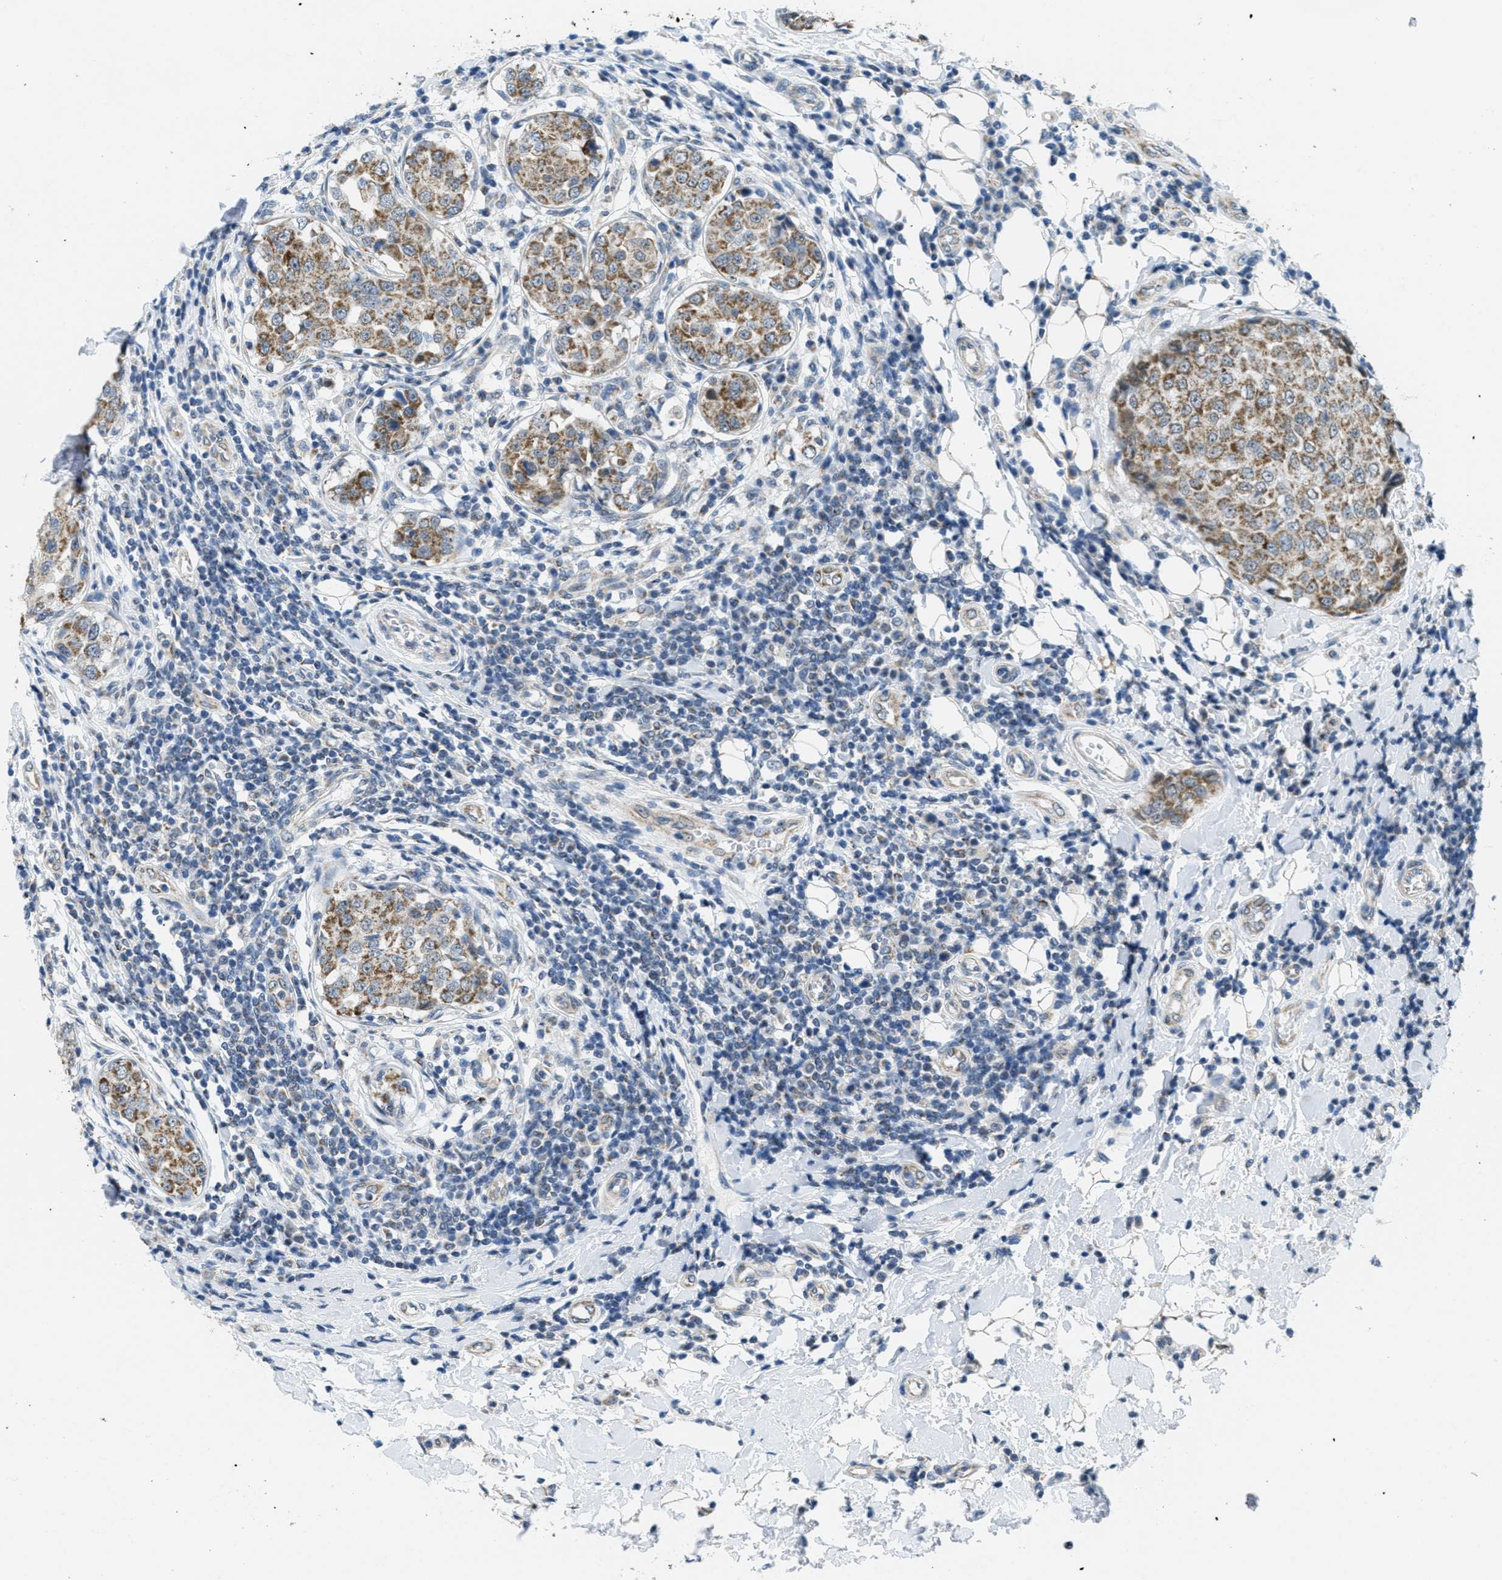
{"staining": {"intensity": "moderate", "quantity": ">75%", "location": "cytoplasmic/membranous"}, "tissue": "breast cancer", "cell_type": "Tumor cells", "image_type": "cancer", "snomed": [{"axis": "morphology", "description": "Duct carcinoma"}, {"axis": "topography", "description": "Breast"}], "caption": "Immunohistochemistry (DAB) staining of breast invasive ductal carcinoma exhibits moderate cytoplasmic/membranous protein expression in approximately >75% of tumor cells.", "gene": "TOMM70", "patient": {"sex": "female", "age": 27}}